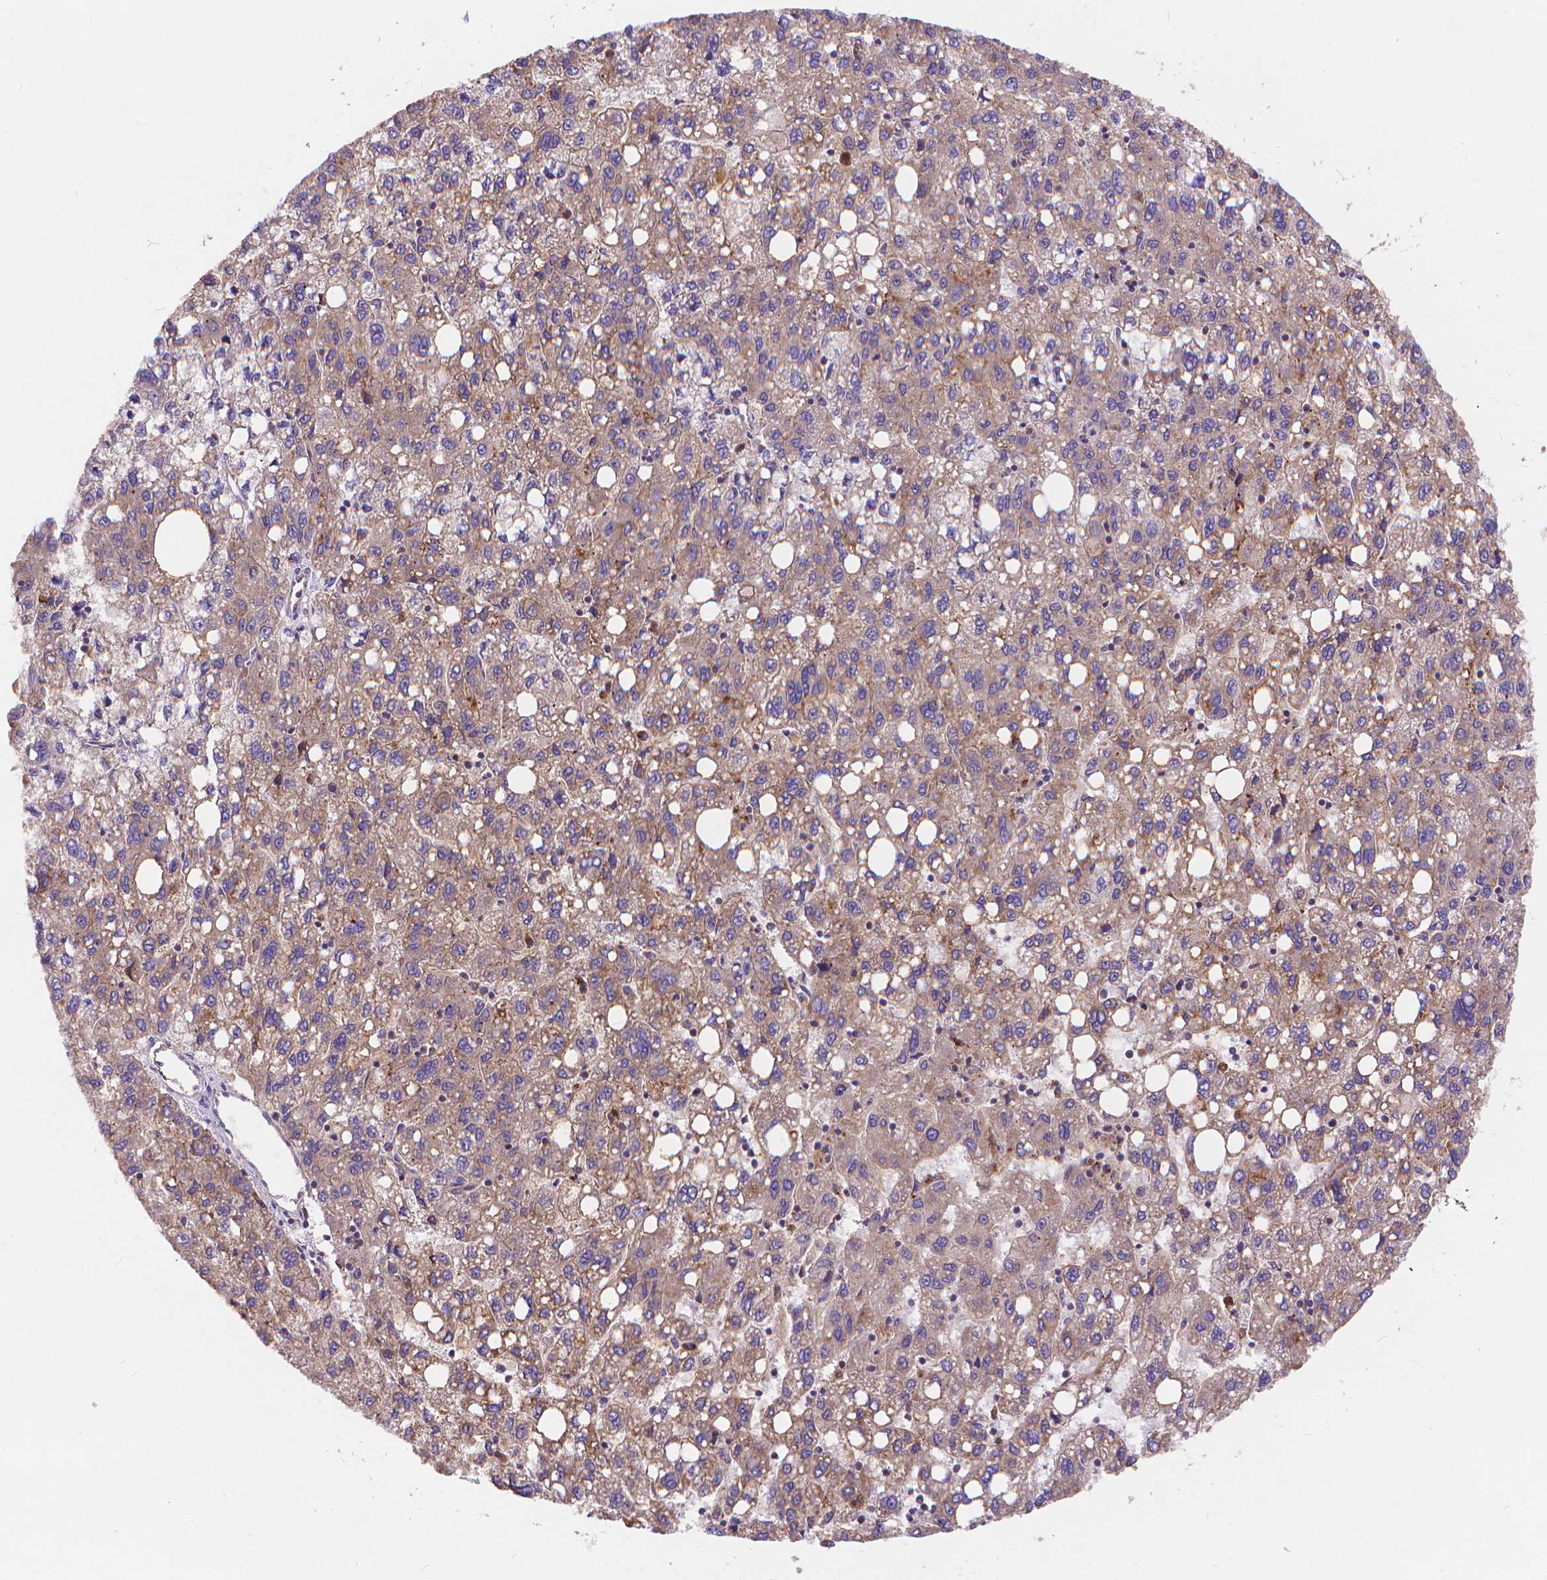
{"staining": {"intensity": "weak", "quantity": ">75%", "location": "cytoplasmic/membranous"}, "tissue": "liver cancer", "cell_type": "Tumor cells", "image_type": "cancer", "snomed": [{"axis": "morphology", "description": "Carcinoma, Hepatocellular, NOS"}, {"axis": "topography", "description": "Liver"}], "caption": "About >75% of tumor cells in liver cancer display weak cytoplasmic/membranous protein staining as visualized by brown immunohistochemical staining.", "gene": "ARAP1", "patient": {"sex": "female", "age": 82}}